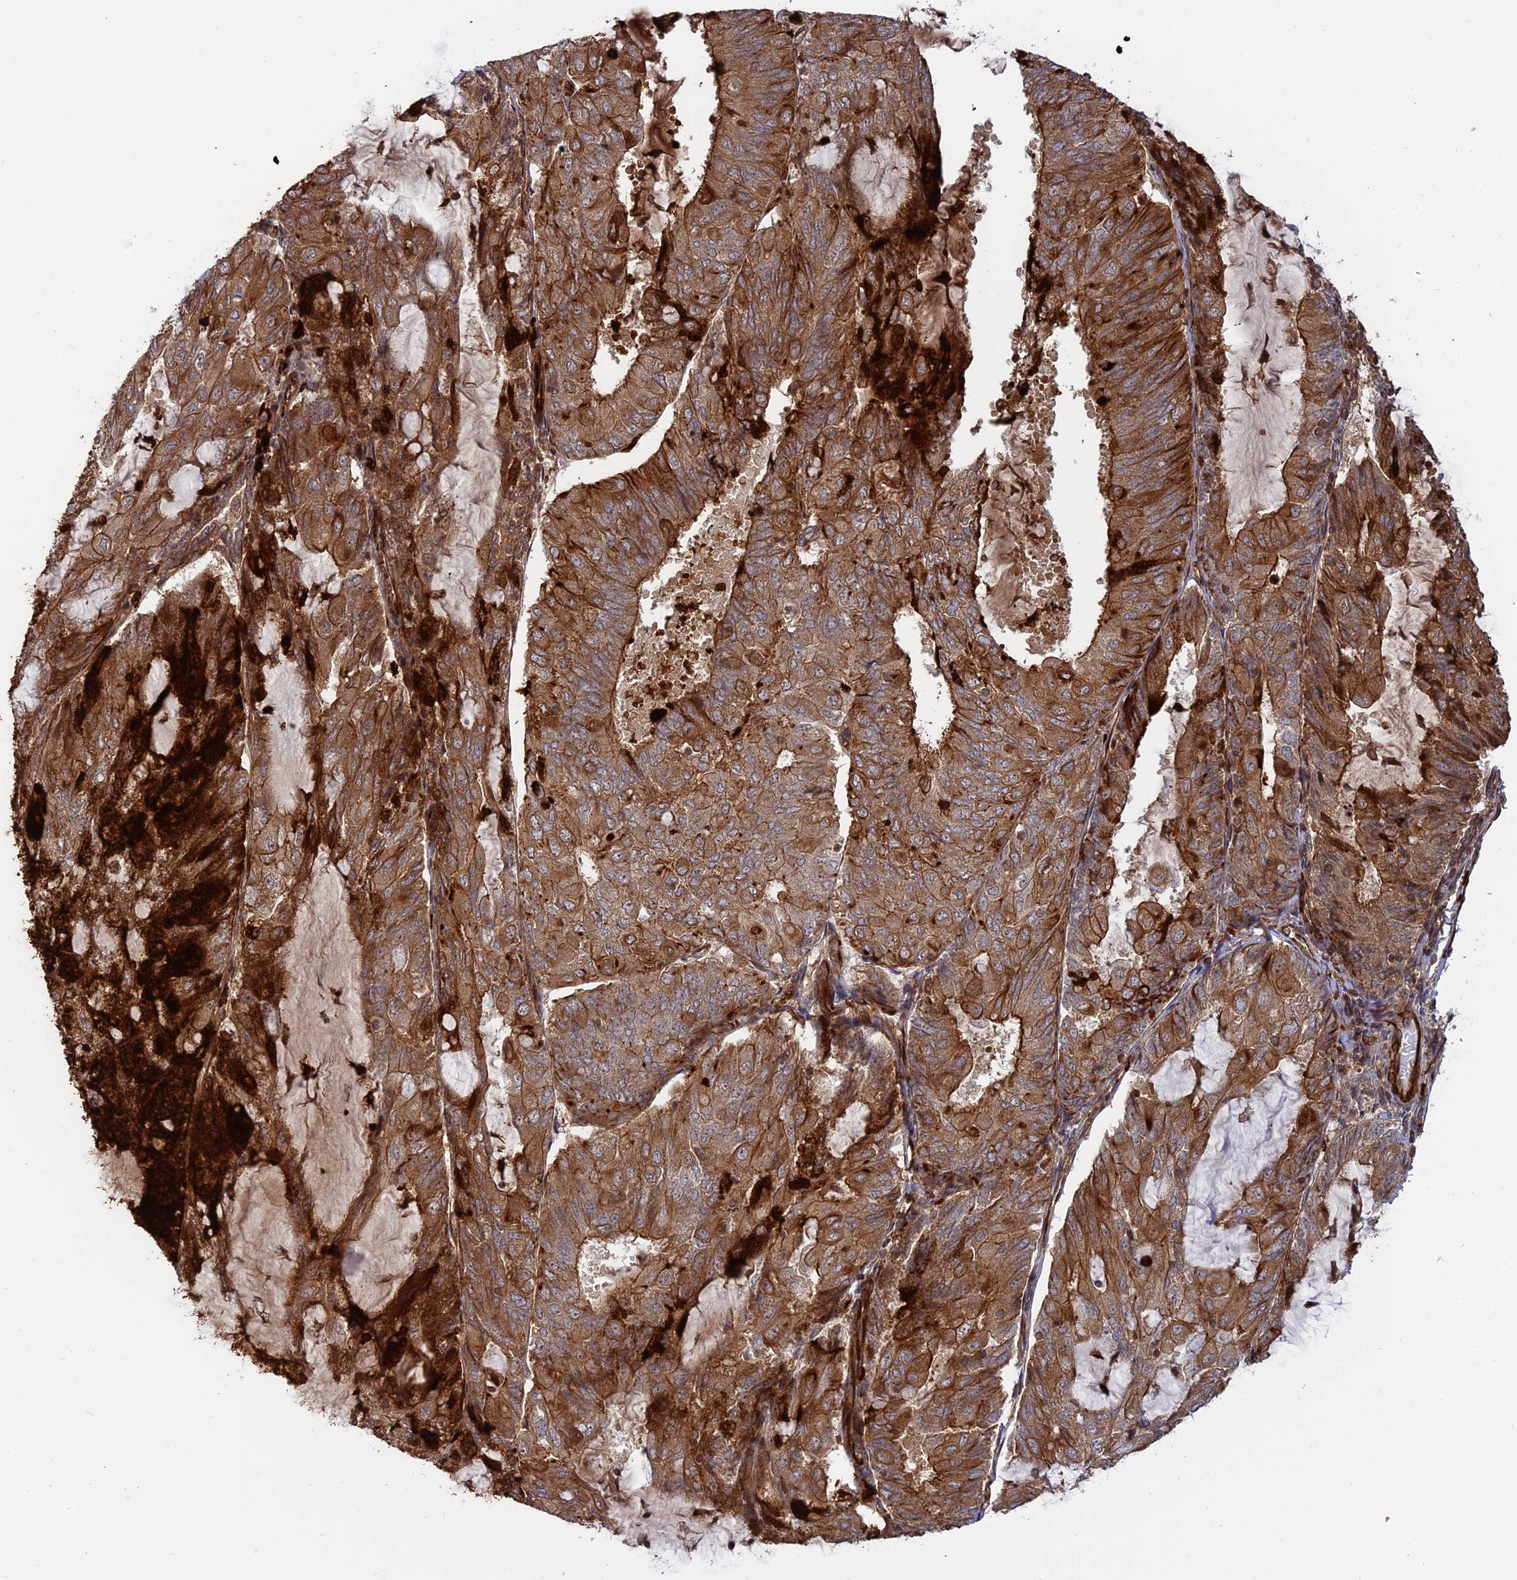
{"staining": {"intensity": "moderate", "quantity": ">75%", "location": "cytoplasmic/membranous"}, "tissue": "endometrial cancer", "cell_type": "Tumor cells", "image_type": "cancer", "snomed": [{"axis": "morphology", "description": "Adenocarcinoma, NOS"}, {"axis": "topography", "description": "Endometrium"}], "caption": "The histopathology image demonstrates a brown stain indicating the presence of a protein in the cytoplasmic/membranous of tumor cells in endometrial cancer.", "gene": "PHLDB3", "patient": {"sex": "female", "age": 81}}